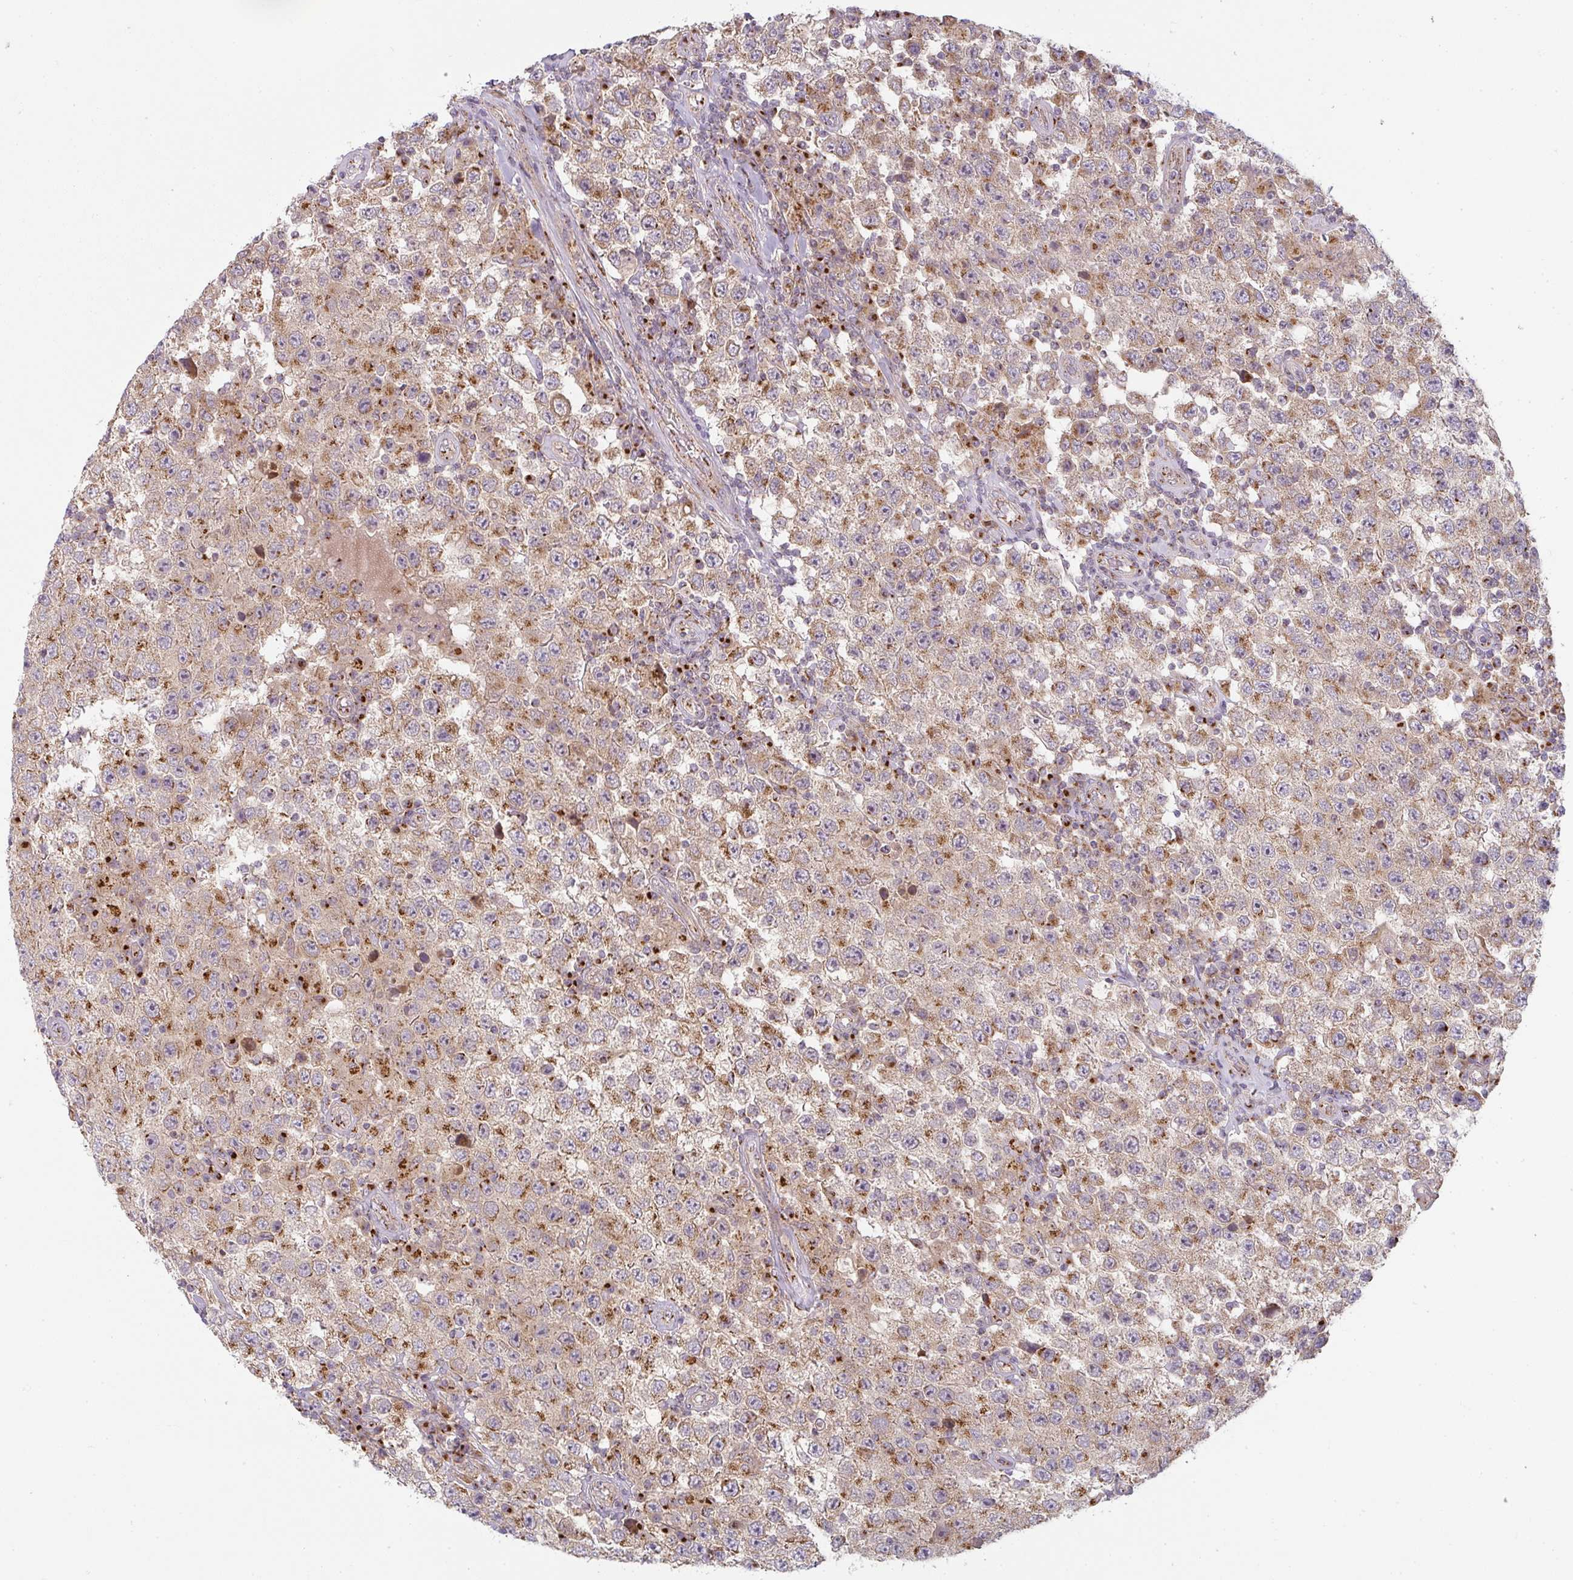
{"staining": {"intensity": "moderate", "quantity": ">75%", "location": "cytoplasmic/membranous"}, "tissue": "testis cancer", "cell_type": "Tumor cells", "image_type": "cancer", "snomed": [{"axis": "morphology", "description": "Normal tissue, NOS"}, {"axis": "morphology", "description": "Urothelial carcinoma, High grade"}, {"axis": "morphology", "description": "Seminoma, NOS"}, {"axis": "morphology", "description": "Carcinoma, Embryonal, NOS"}, {"axis": "topography", "description": "Urinary bladder"}, {"axis": "topography", "description": "Testis"}], "caption": "Immunohistochemistry photomicrograph of neoplastic tissue: human embryonal carcinoma (testis) stained using immunohistochemistry (IHC) reveals medium levels of moderate protein expression localized specifically in the cytoplasmic/membranous of tumor cells, appearing as a cytoplasmic/membranous brown color.", "gene": "GVQW3", "patient": {"sex": "male", "age": 41}}